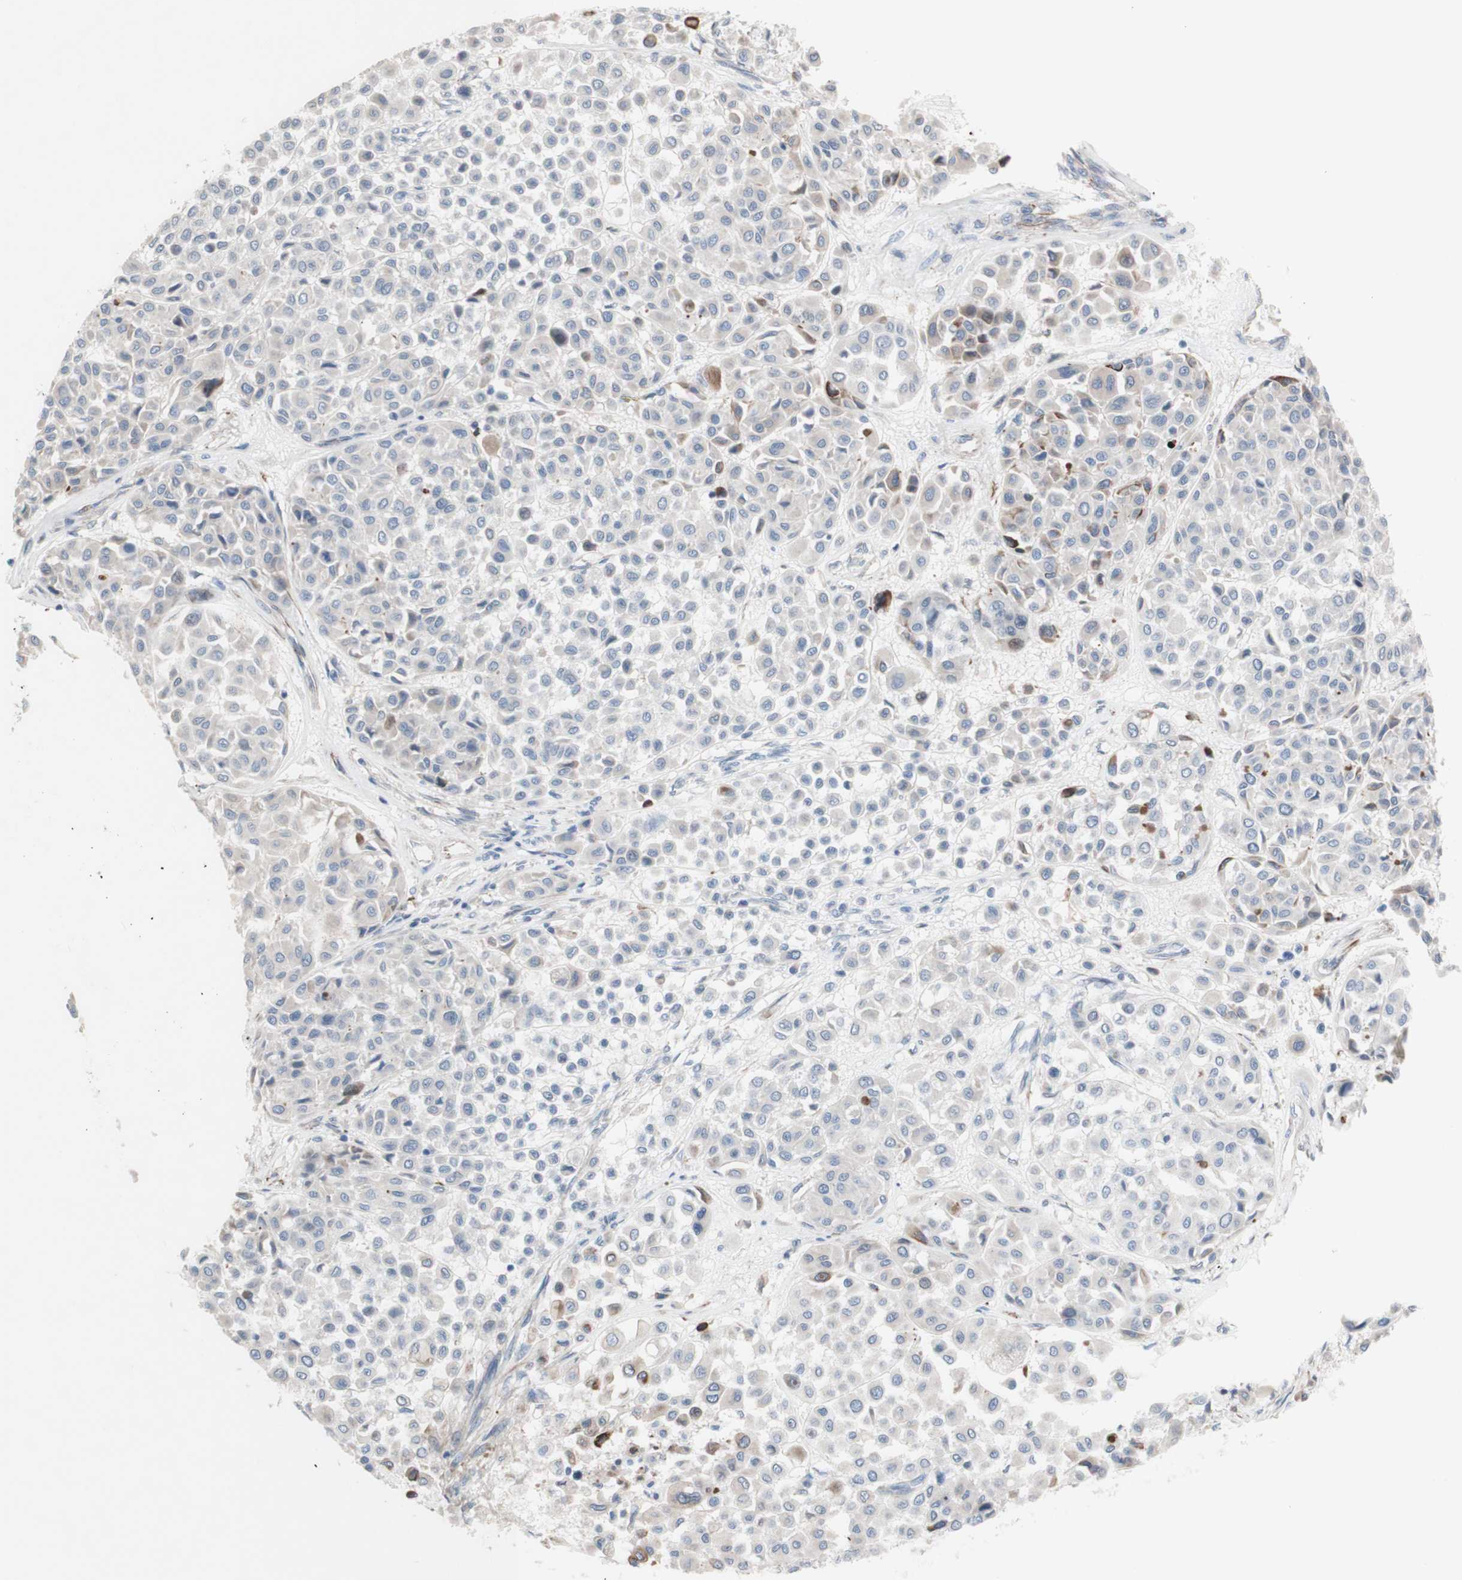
{"staining": {"intensity": "moderate", "quantity": "<25%", "location": "cytoplasmic/membranous"}, "tissue": "melanoma", "cell_type": "Tumor cells", "image_type": "cancer", "snomed": [{"axis": "morphology", "description": "Malignant melanoma, Metastatic site"}, {"axis": "topography", "description": "Soft tissue"}], "caption": "Tumor cells show low levels of moderate cytoplasmic/membranous expression in approximately <25% of cells in melanoma.", "gene": "AGPAT5", "patient": {"sex": "male", "age": 41}}